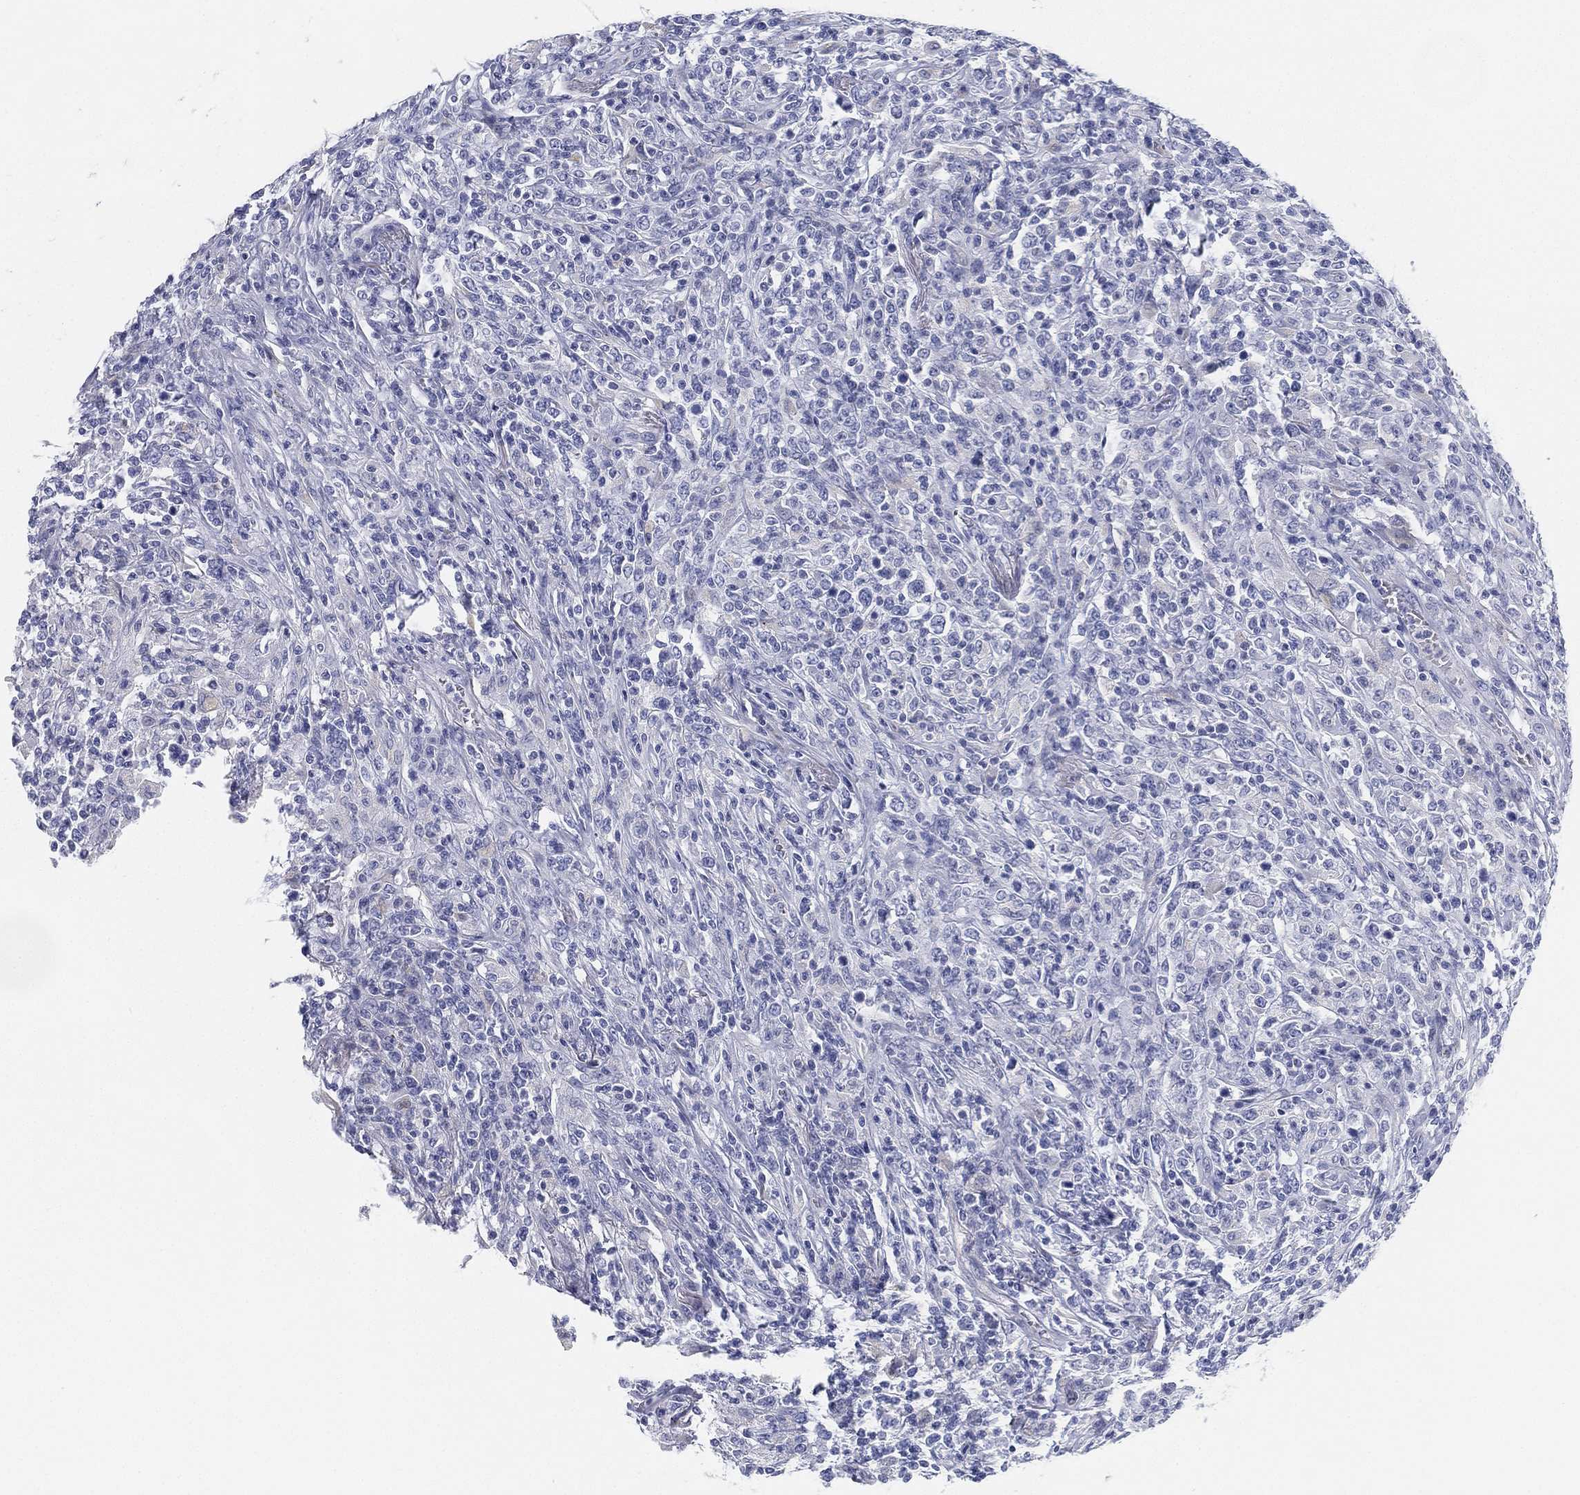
{"staining": {"intensity": "negative", "quantity": "none", "location": "none"}, "tissue": "lymphoma", "cell_type": "Tumor cells", "image_type": "cancer", "snomed": [{"axis": "morphology", "description": "Malignant lymphoma, non-Hodgkin's type, High grade"}, {"axis": "topography", "description": "Lung"}], "caption": "This is a image of immunohistochemistry staining of malignant lymphoma, non-Hodgkin's type (high-grade), which shows no expression in tumor cells.", "gene": "GPR61", "patient": {"sex": "male", "age": 79}}